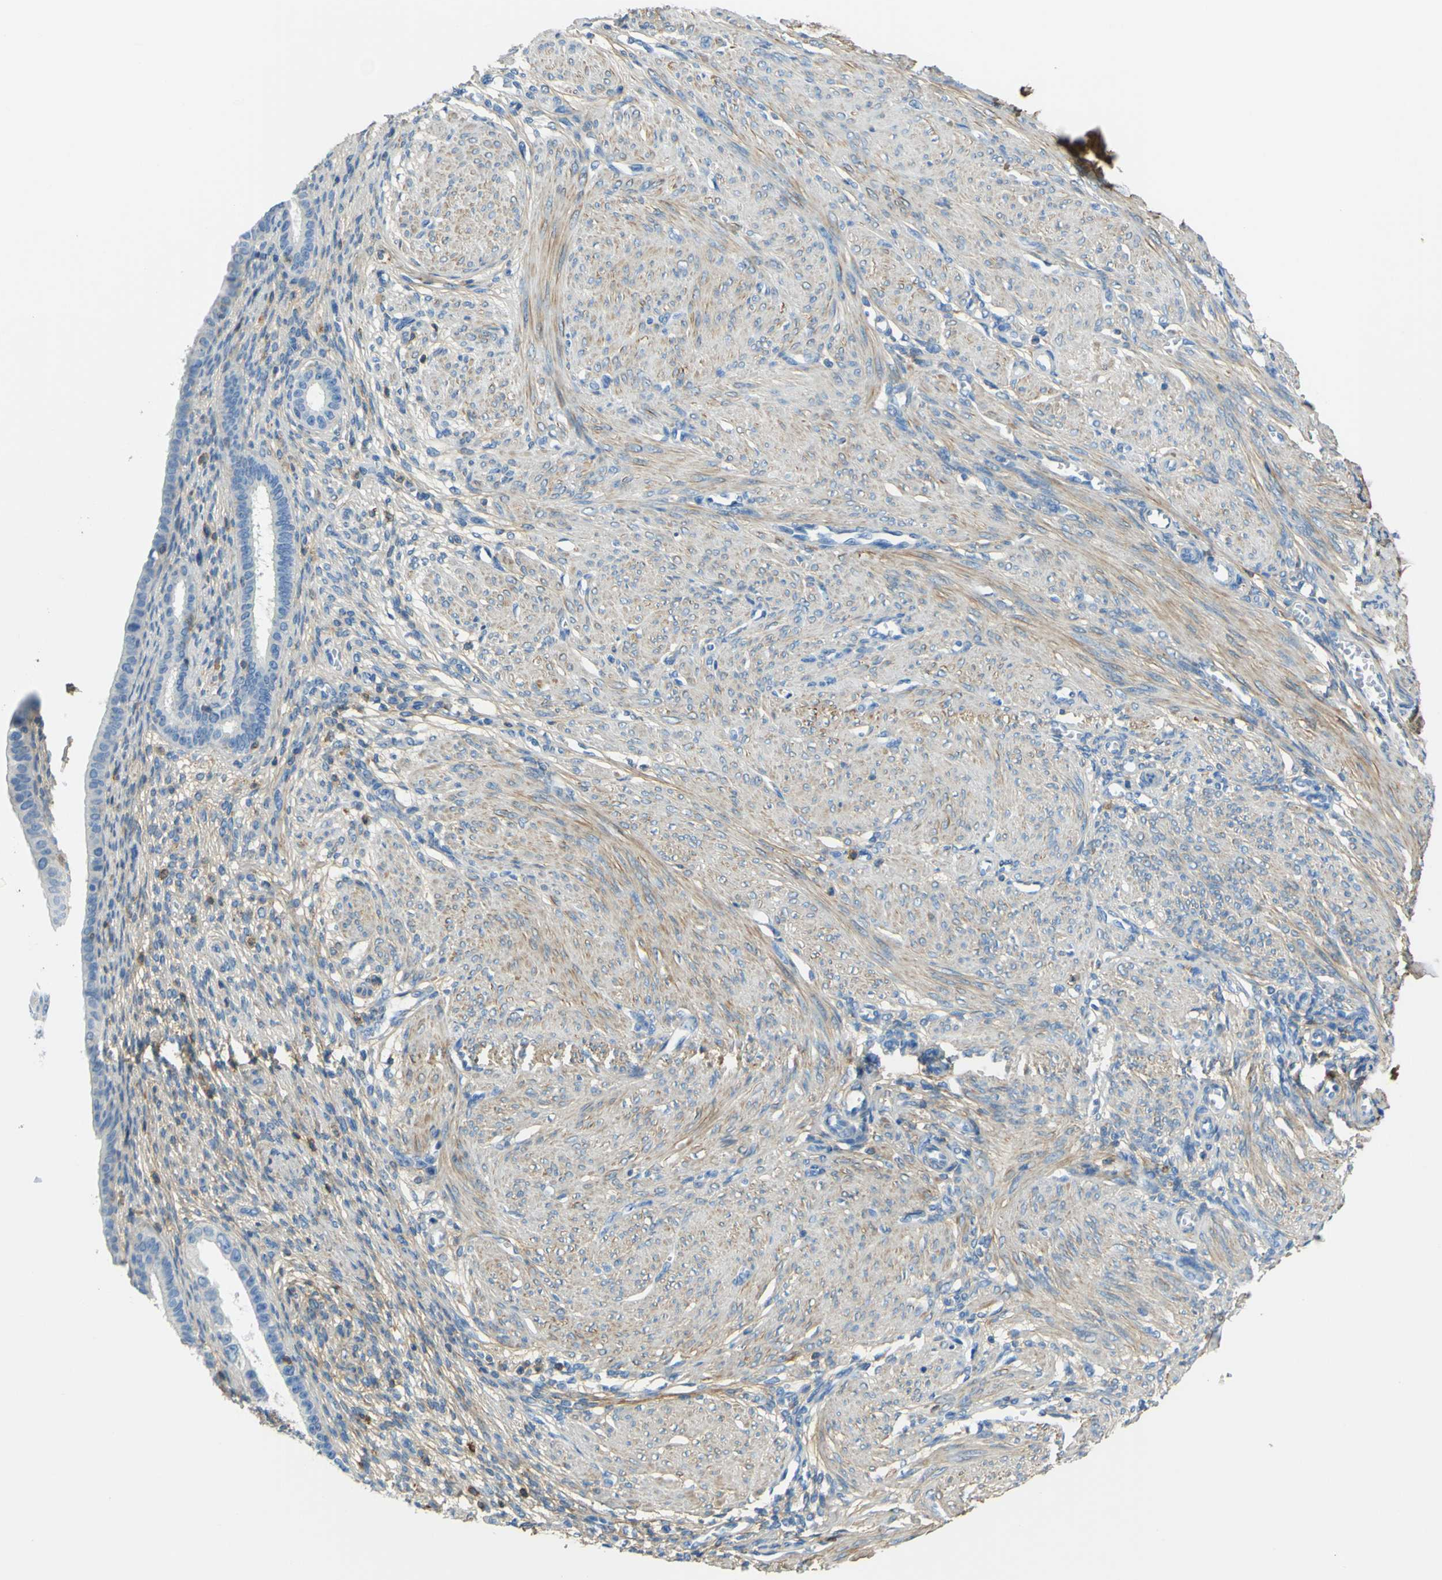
{"staining": {"intensity": "weak", "quantity": "25%-75%", "location": "cytoplasmic/membranous"}, "tissue": "endometrium", "cell_type": "Cells in endometrial stroma", "image_type": "normal", "snomed": [{"axis": "morphology", "description": "Normal tissue, NOS"}, {"axis": "topography", "description": "Endometrium"}], "caption": "DAB (3,3'-diaminobenzidine) immunohistochemical staining of normal endometrium displays weak cytoplasmic/membranous protein expression in approximately 25%-75% of cells in endometrial stroma.", "gene": "OGN", "patient": {"sex": "female", "age": 72}}